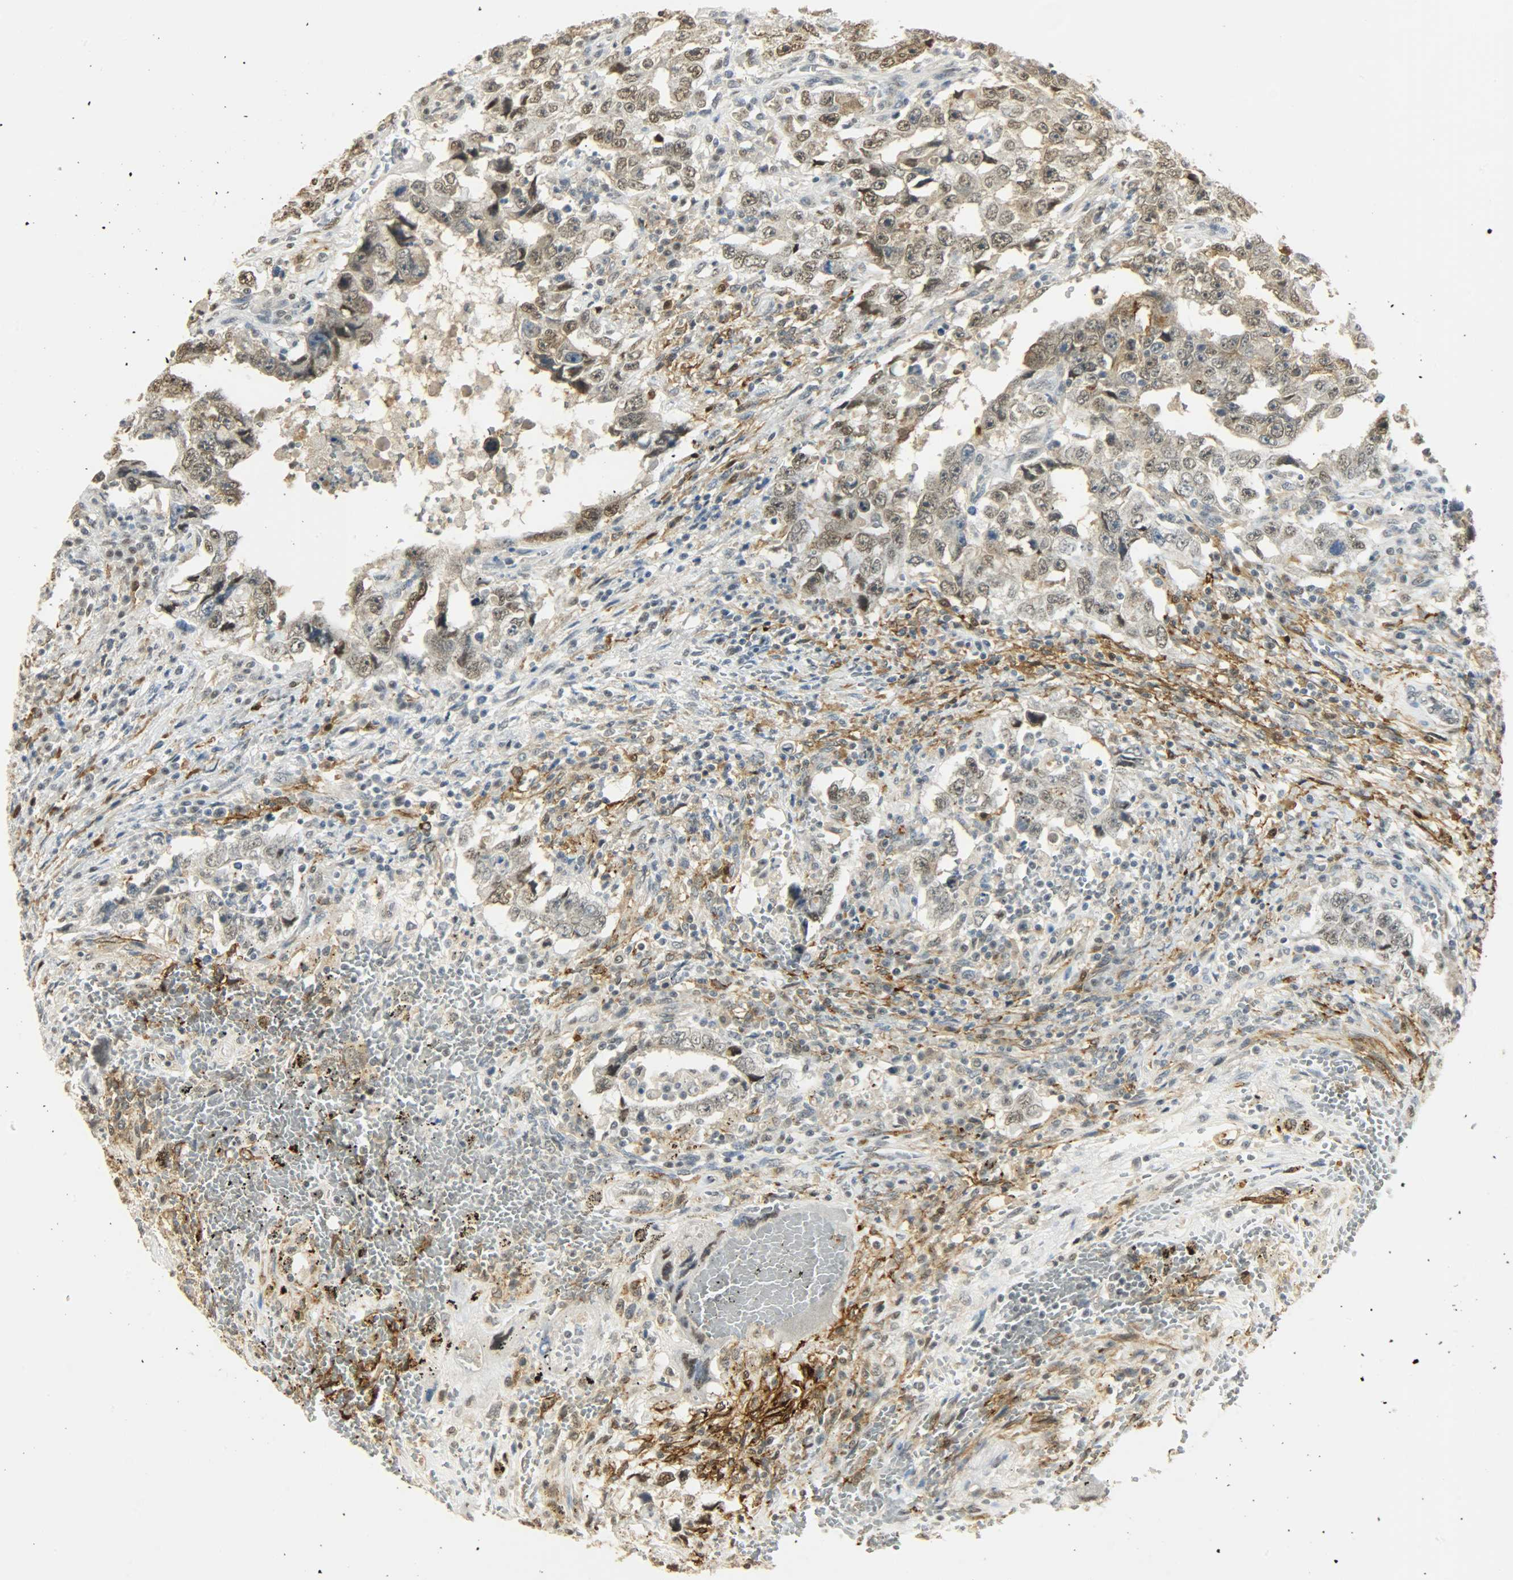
{"staining": {"intensity": "weak", "quantity": ">75%", "location": "nuclear"}, "tissue": "testis cancer", "cell_type": "Tumor cells", "image_type": "cancer", "snomed": [{"axis": "morphology", "description": "Carcinoma, Embryonal, NOS"}, {"axis": "topography", "description": "Testis"}], "caption": "A photomicrograph of embryonal carcinoma (testis) stained for a protein reveals weak nuclear brown staining in tumor cells. Immunohistochemistry (ihc) stains the protein of interest in brown and the nuclei are stained blue.", "gene": "NGFR", "patient": {"sex": "male", "age": 26}}